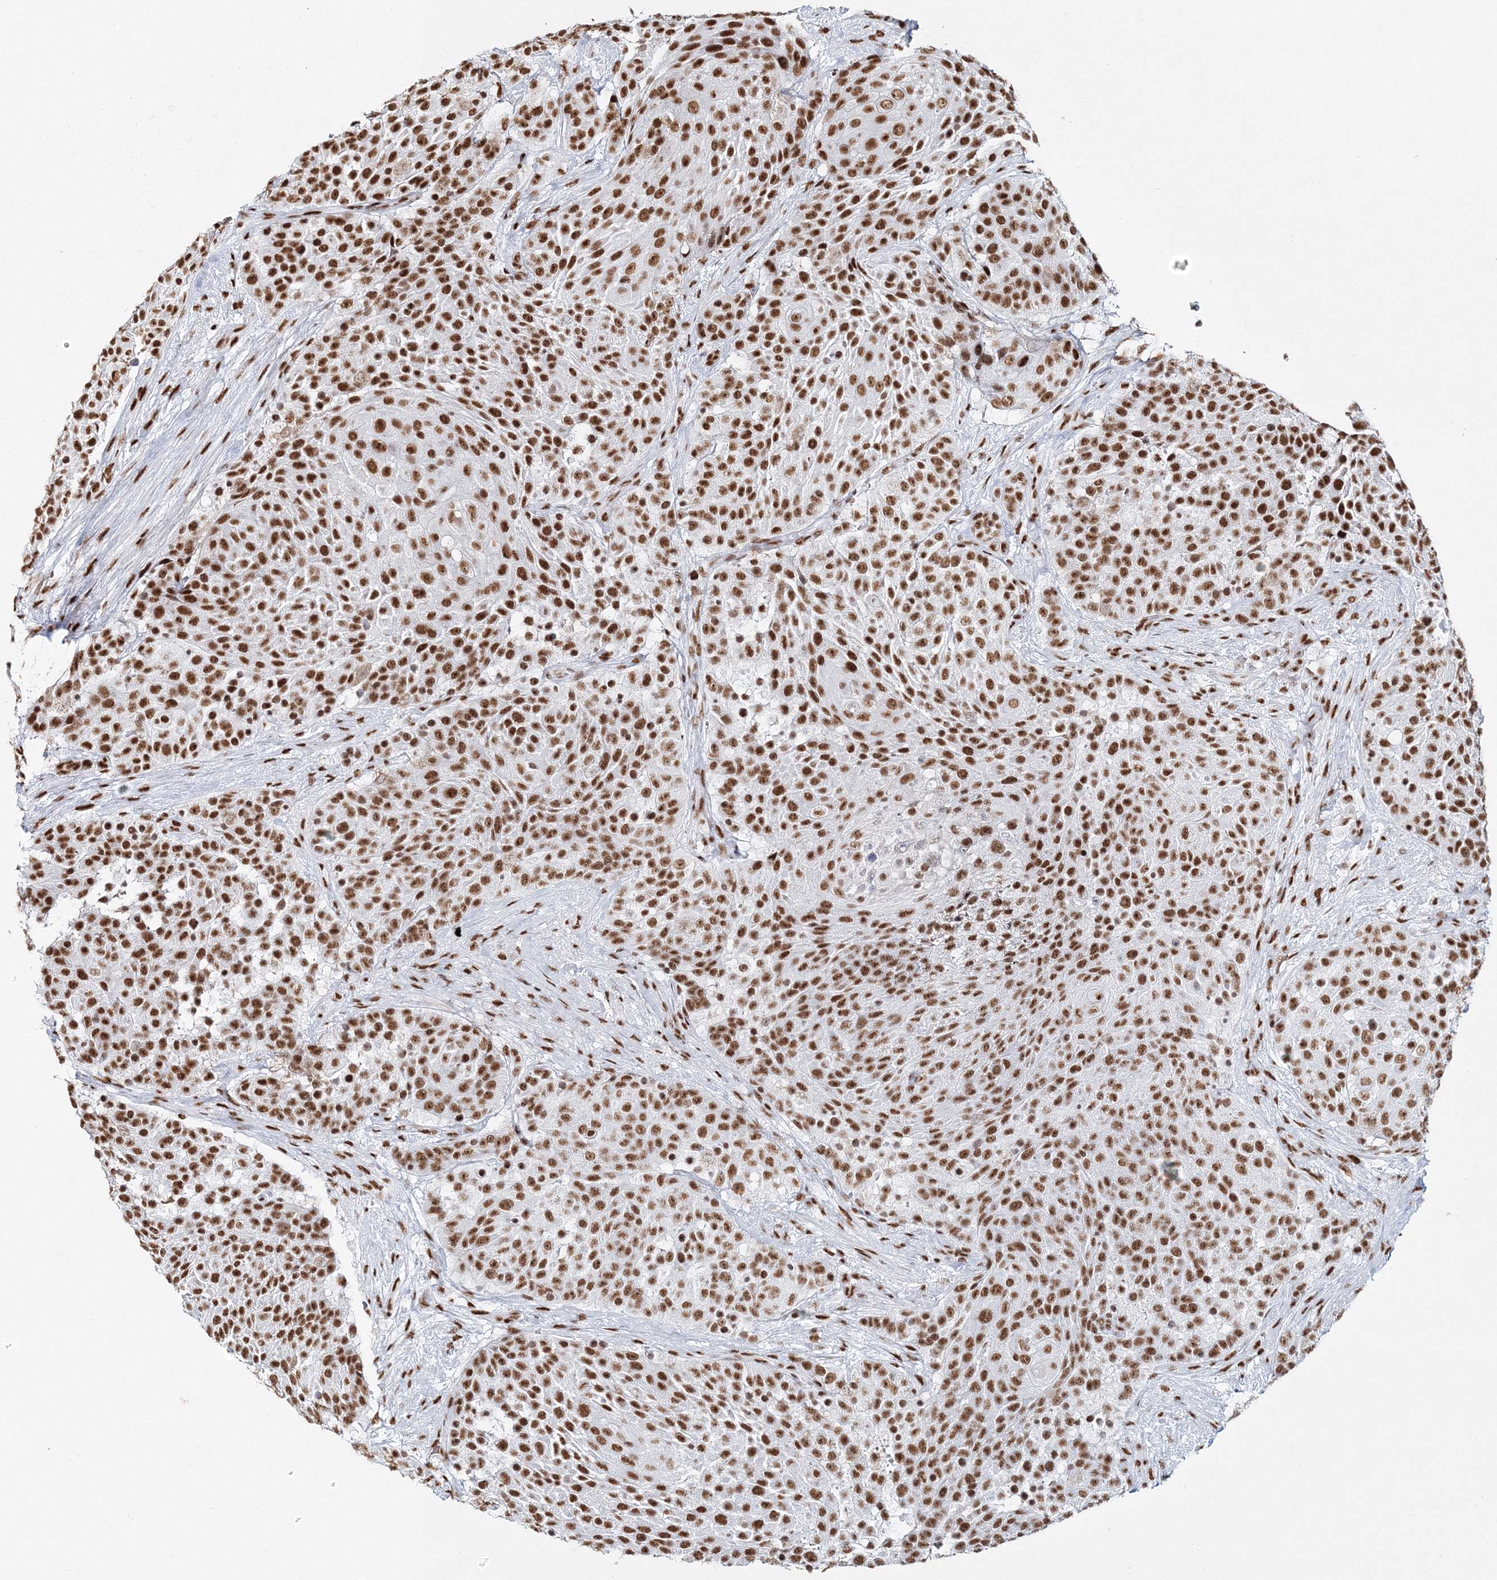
{"staining": {"intensity": "moderate", "quantity": ">75%", "location": "nuclear"}, "tissue": "urothelial cancer", "cell_type": "Tumor cells", "image_type": "cancer", "snomed": [{"axis": "morphology", "description": "Urothelial carcinoma, High grade"}, {"axis": "topography", "description": "Urinary bladder"}], "caption": "Brown immunohistochemical staining in human high-grade urothelial carcinoma displays moderate nuclear staining in about >75% of tumor cells.", "gene": "QRICH1", "patient": {"sex": "female", "age": 63}}